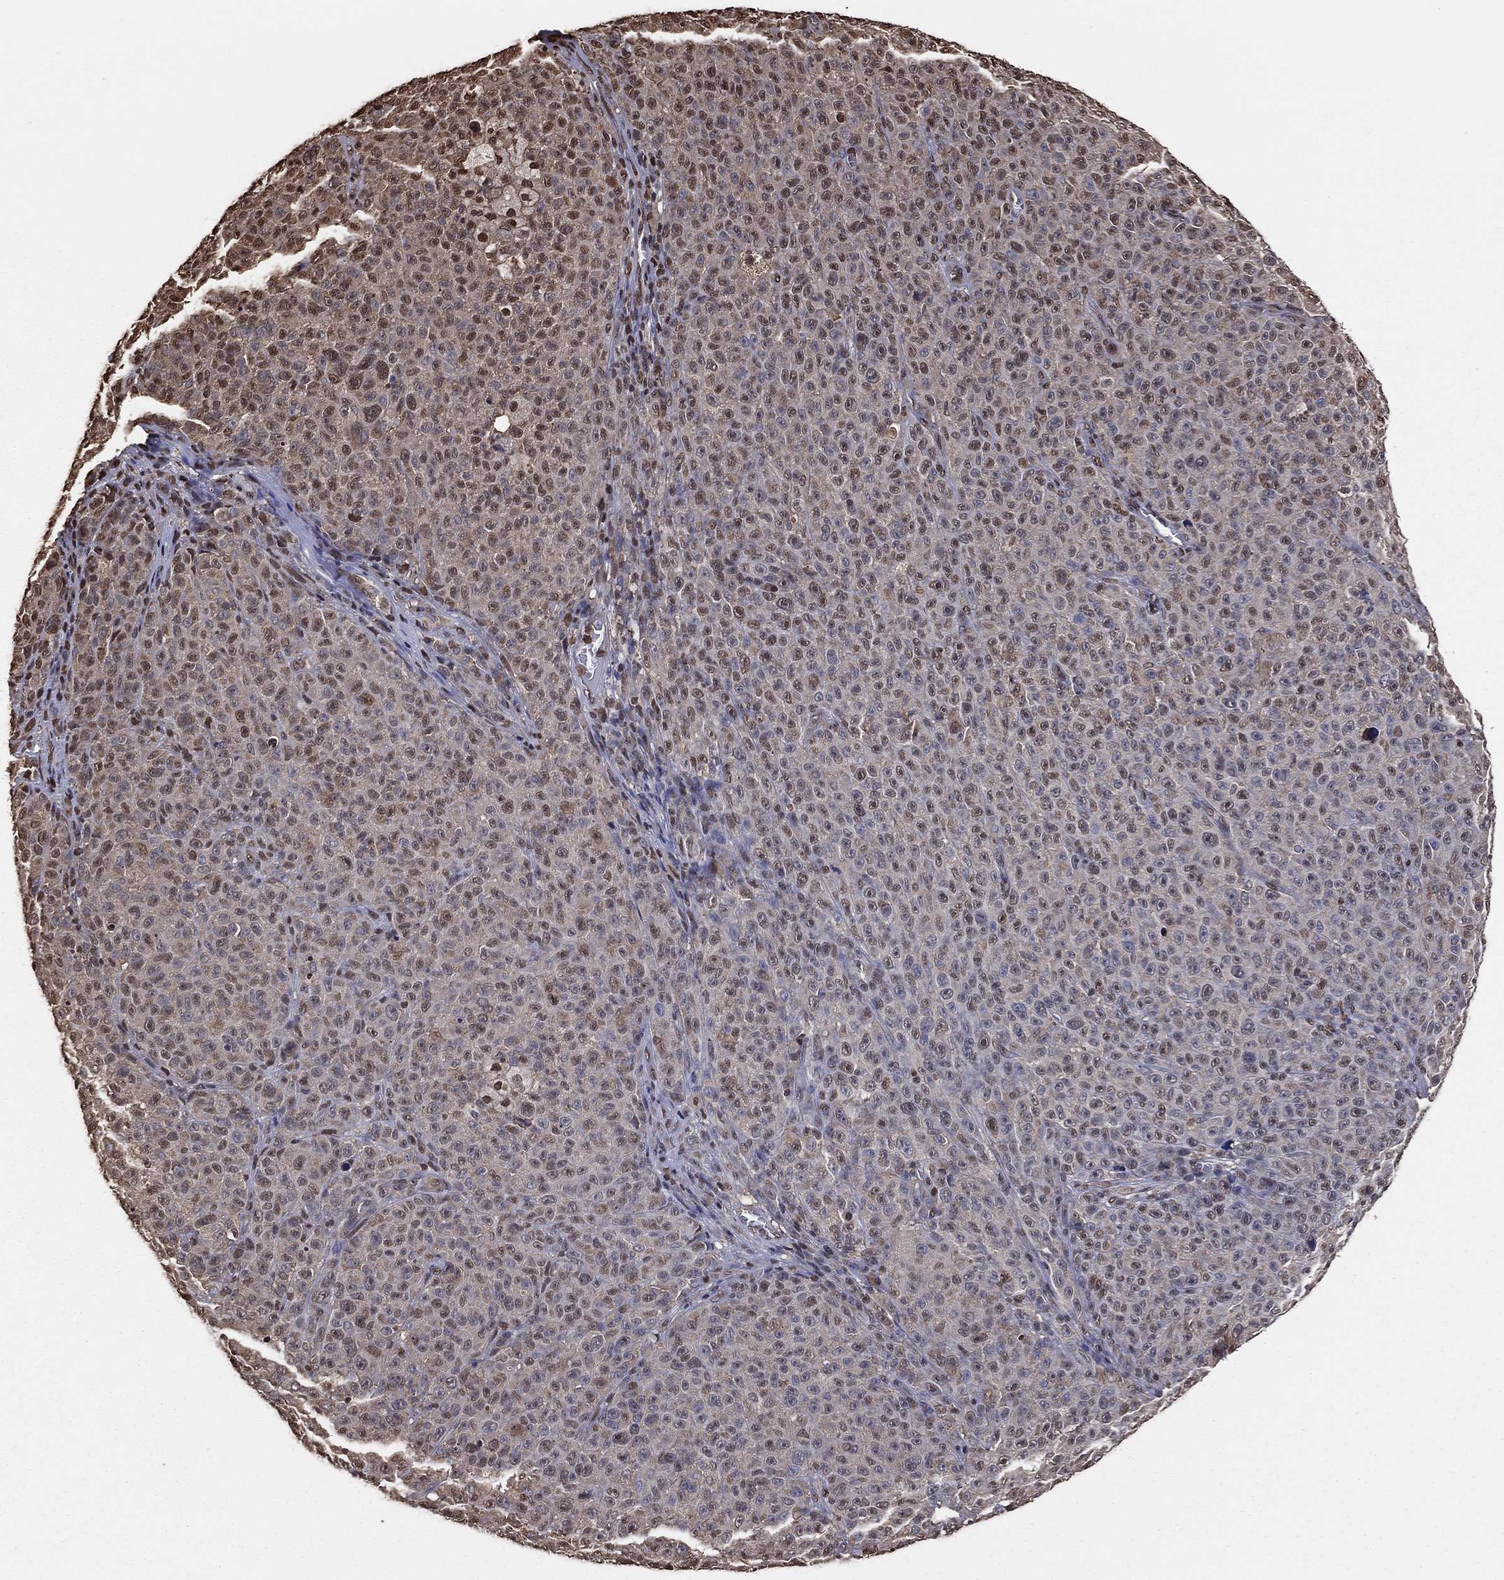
{"staining": {"intensity": "moderate", "quantity": "25%-75%", "location": "nuclear"}, "tissue": "melanoma", "cell_type": "Tumor cells", "image_type": "cancer", "snomed": [{"axis": "morphology", "description": "Malignant melanoma, NOS"}, {"axis": "topography", "description": "Skin"}], "caption": "A histopathology image of human malignant melanoma stained for a protein displays moderate nuclear brown staining in tumor cells.", "gene": "GAPDH", "patient": {"sex": "female", "age": 82}}